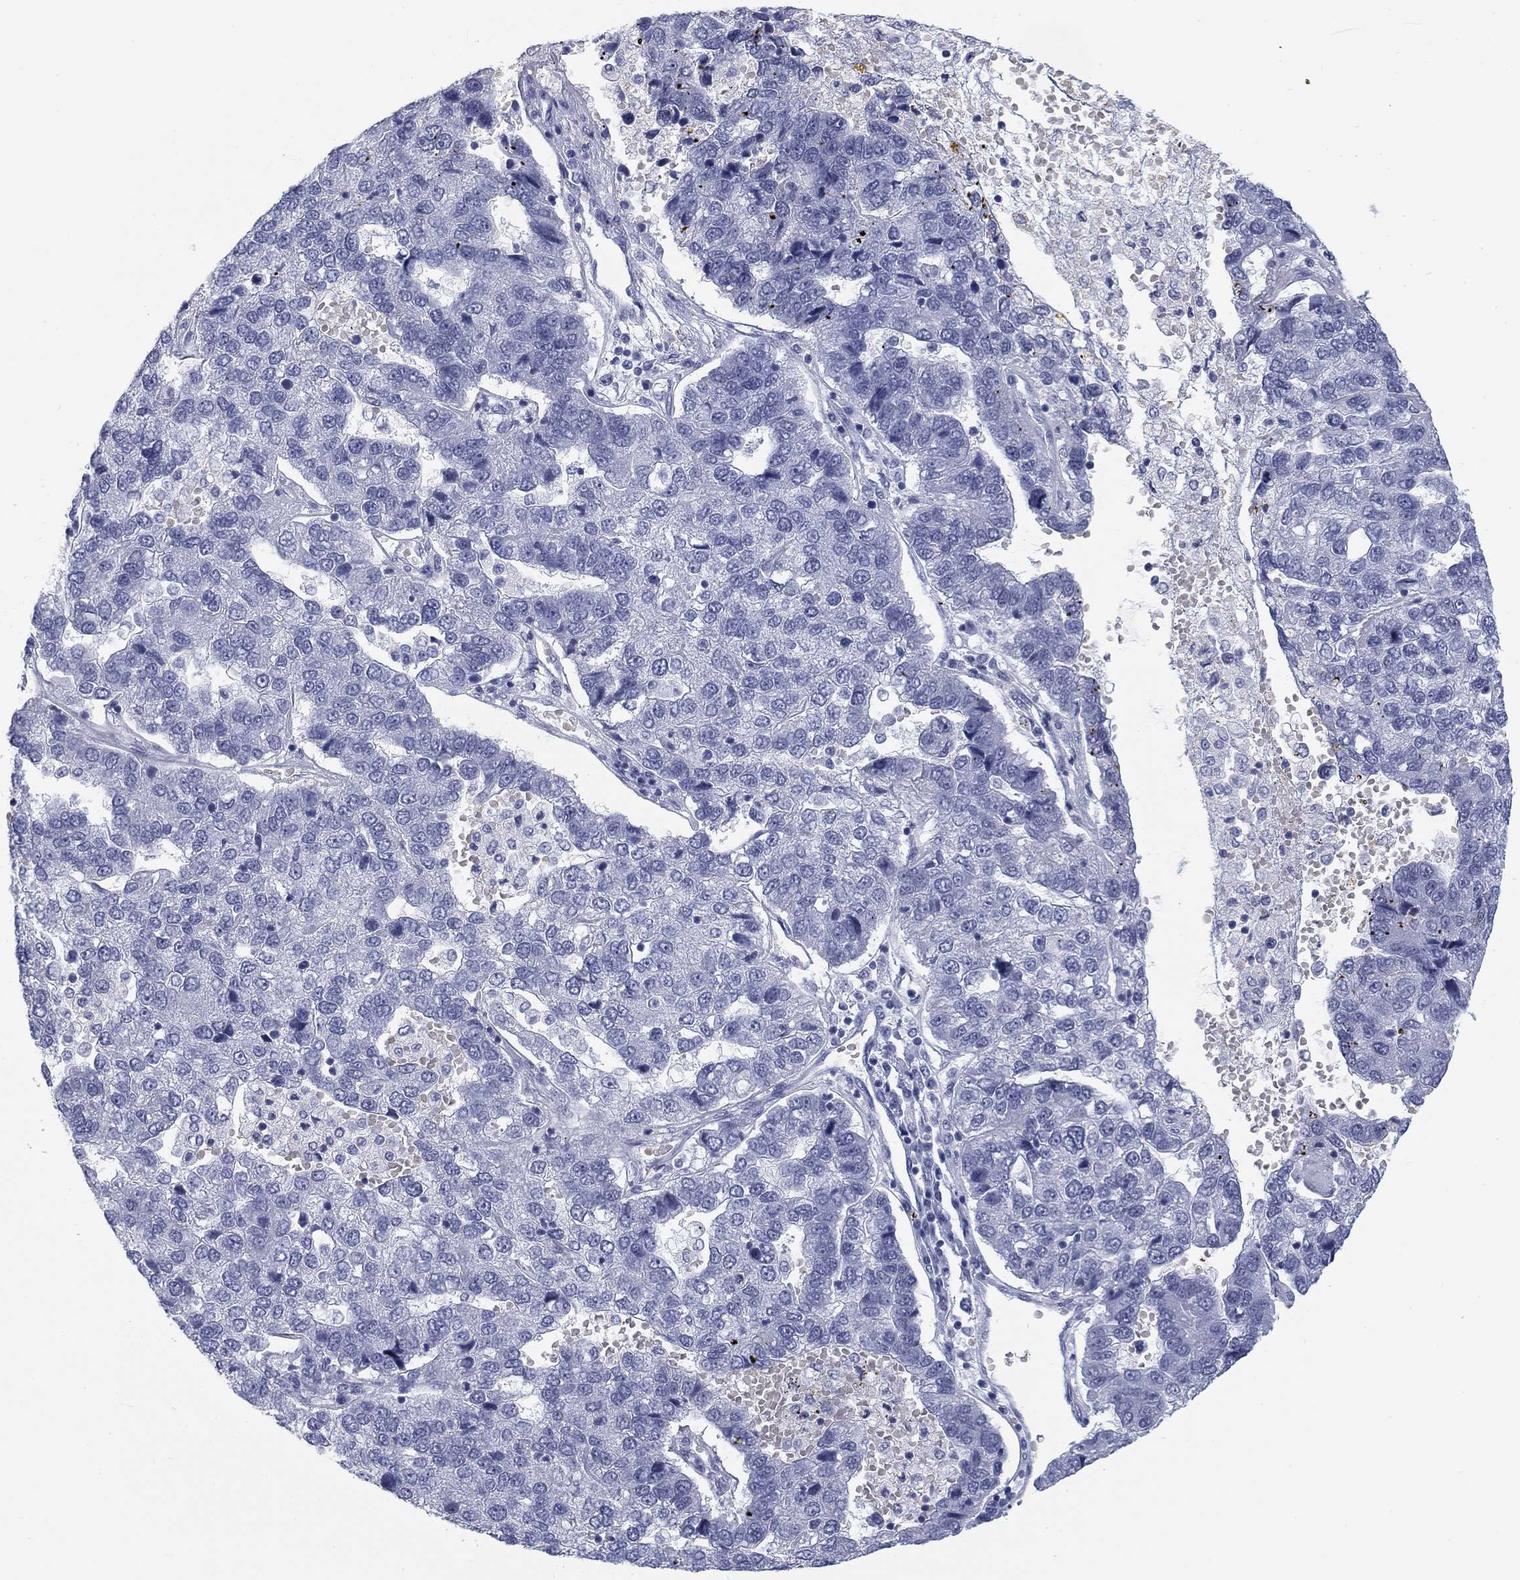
{"staining": {"intensity": "negative", "quantity": "none", "location": "none"}, "tissue": "pancreatic cancer", "cell_type": "Tumor cells", "image_type": "cancer", "snomed": [{"axis": "morphology", "description": "Adenocarcinoma, NOS"}, {"axis": "topography", "description": "Pancreas"}], "caption": "The immunohistochemistry histopathology image has no significant expression in tumor cells of pancreatic cancer (adenocarcinoma) tissue.", "gene": "CALB1", "patient": {"sex": "female", "age": 61}}